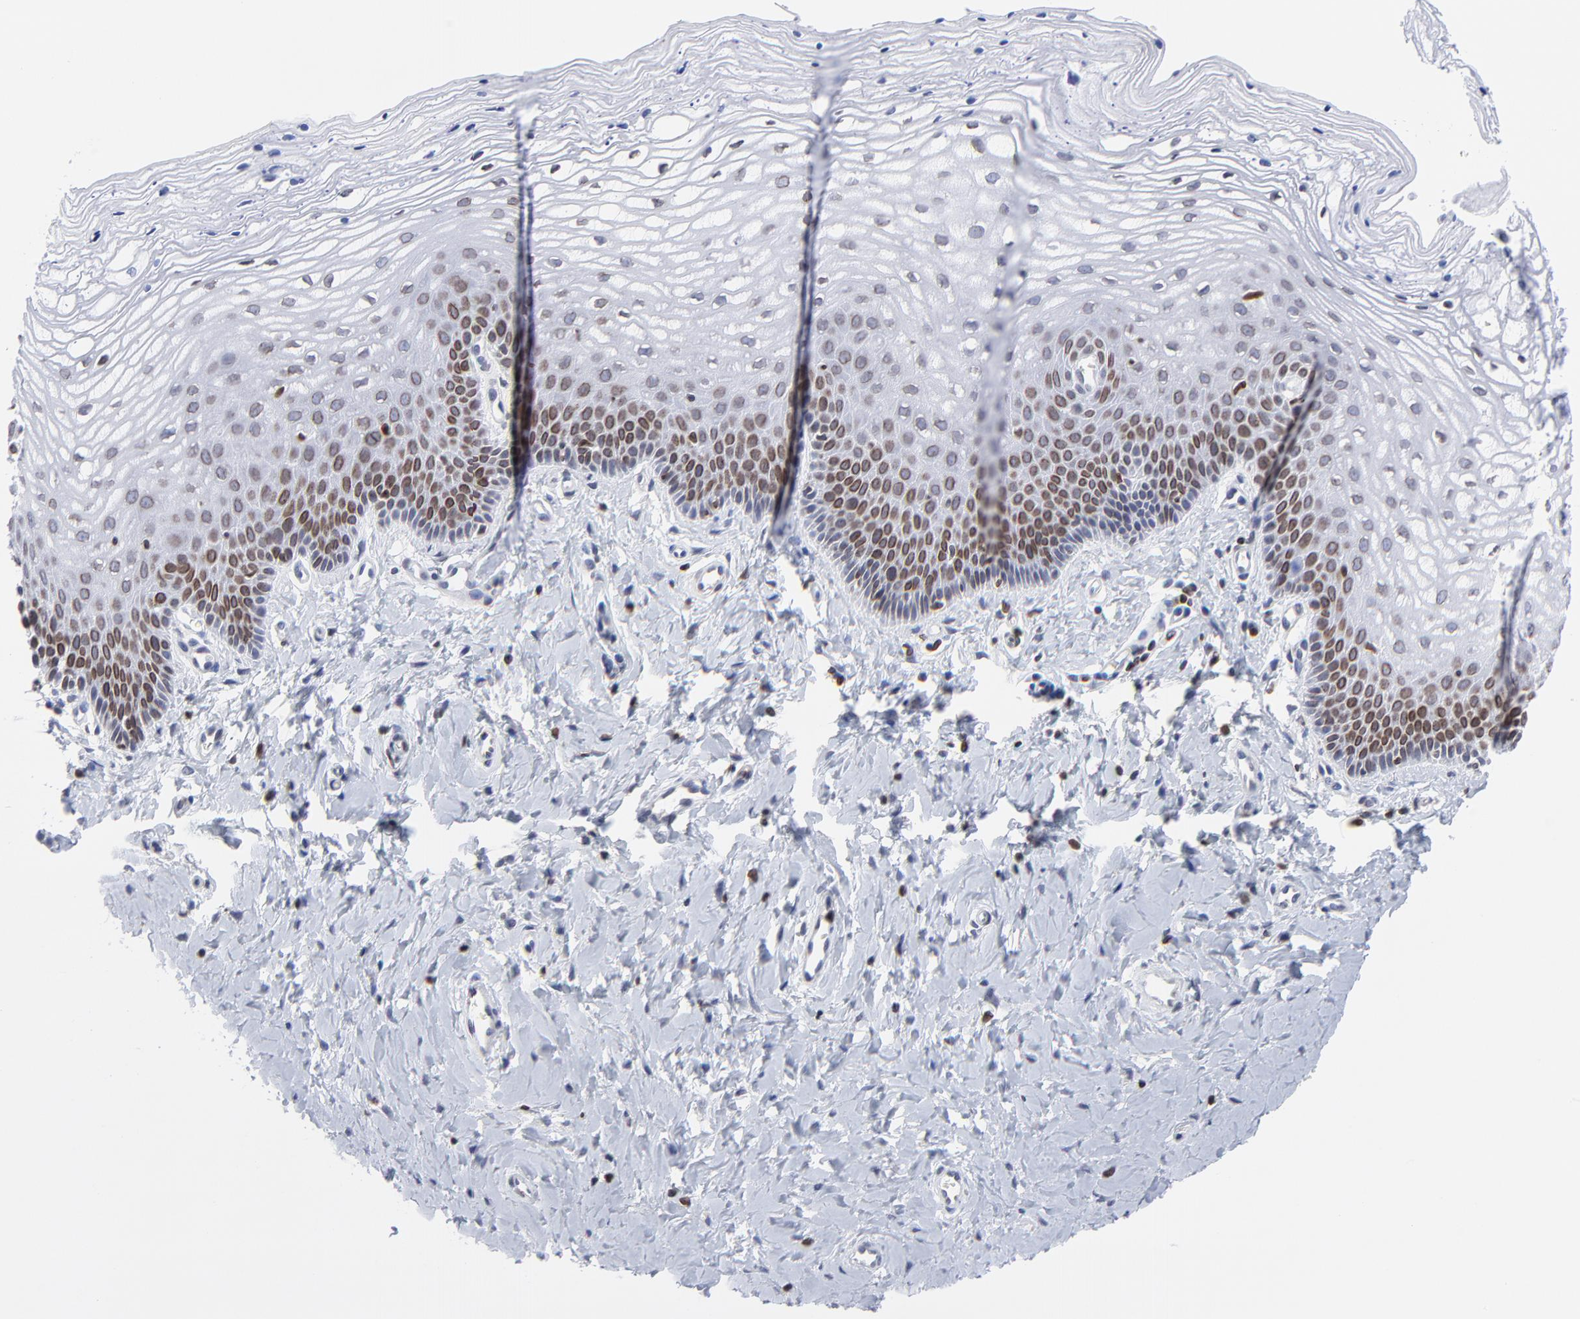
{"staining": {"intensity": "moderate", "quantity": "25%-75%", "location": "cytoplasmic/membranous,nuclear"}, "tissue": "vagina", "cell_type": "Squamous epithelial cells", "image_type": "normal", "snomed": [{"axis": "morphology", "description": "Normal tissue, NOS"}, {"axis": "topography", "description": "Vagina"}], "caption": "The image demonstrates immunohistochemical staining of unremarkable vagina. There is moderate cytoplasmic/membranous,nuclear staining is present in approximately 25%-75% of squamous epithelial cells.", "gene": "THAP7", "patient": {"sex": "female", "age": 68}}